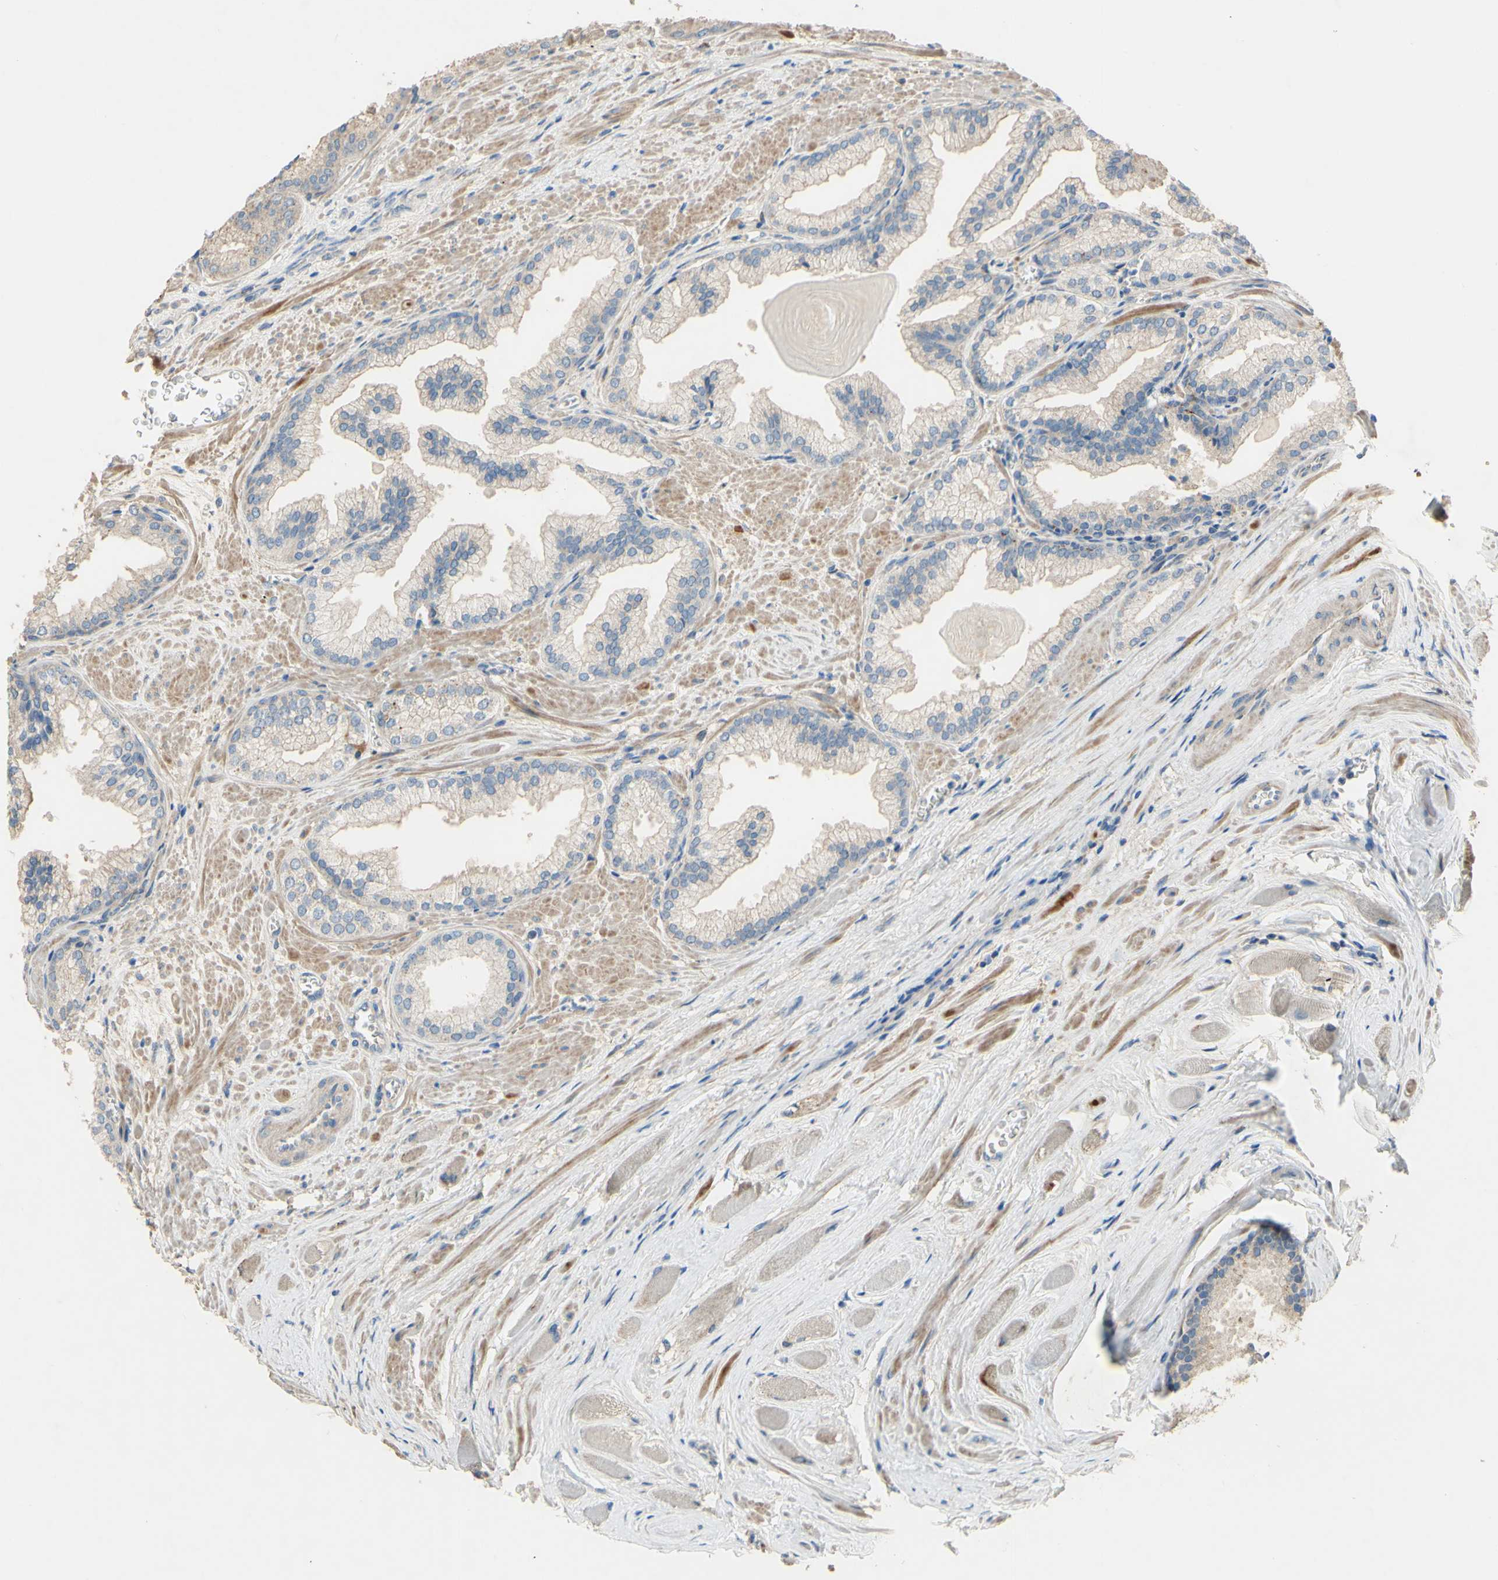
{"staining": {"intensity": "weak", "quantity": "<25%", "location": "cytoplasmic/membranous"}, "tissue": "prostate cancer", "cell_type": "Tumor cells", "image_type": "cancer", "snomed": [{"axis": "morphology", "description": "Adenocarcinoma, Low grade"}, {"axis": "topography", "description": "Prostate"}], "caption": "This is an IHC photomicrograph of human prostate low-grade adenocarcinoma. There is no expression in tumor cells.", "gene": "DKK3", "patient": {"sex": "male", "age": 59}}